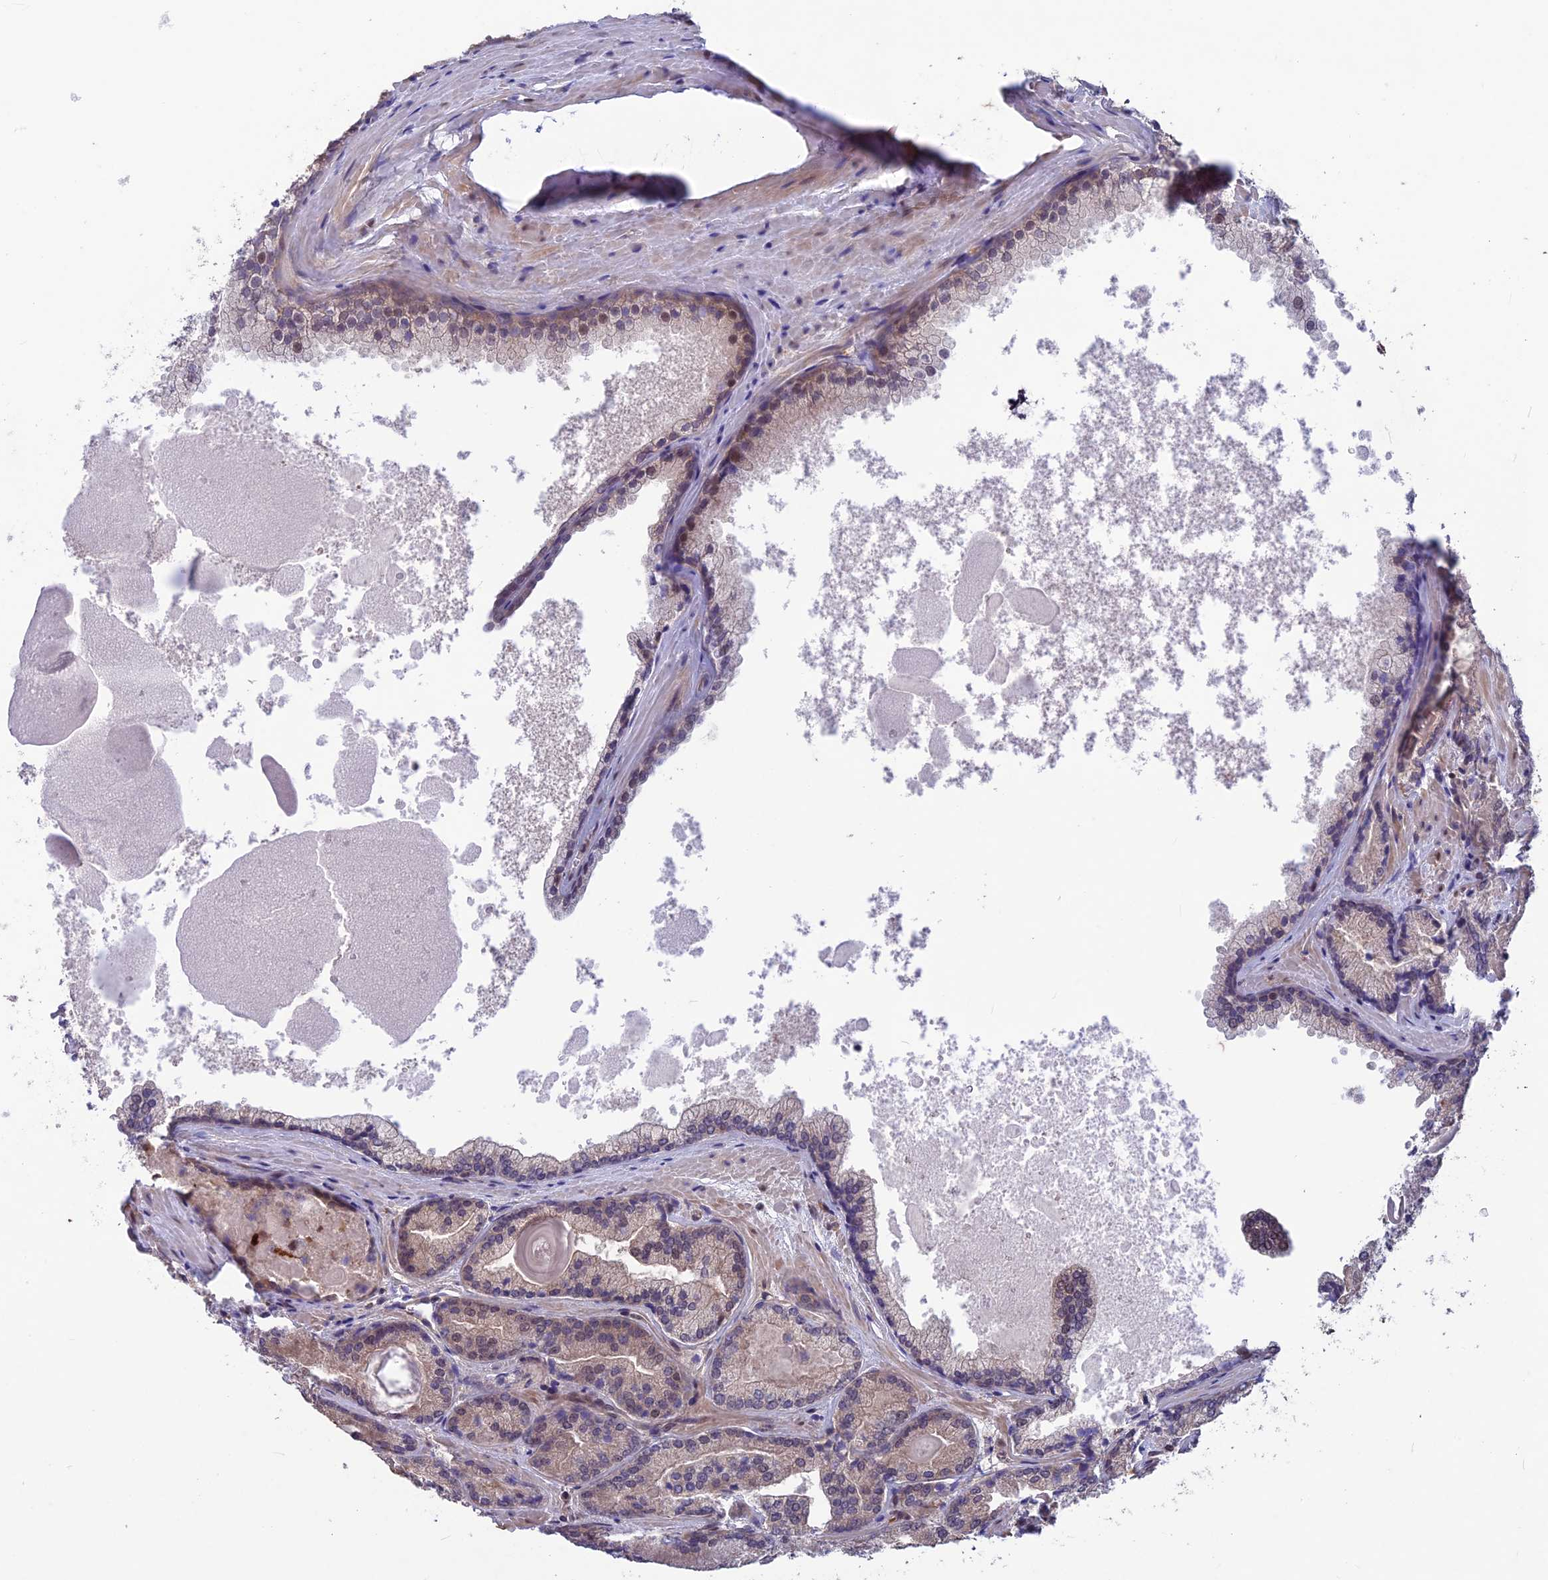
{"staining": {"intensity": "weak", "quantity": "<25%", "location": "nuclear"}, "tissue": "prostate cancer", "cell_type": "Tumor cells", "image_type": "cancer", "snomed": [{"axis": "morphology", "description": "Adenocarcinoma, Low grade"}, {"axis": "topography", "description": "Prostate"}], "caption": "Prostate cancer stained for a protein using IHC exhibits no staining tumor cells.", "gene": "MAST2", "patient": {"sex": "male", "age": 74}}